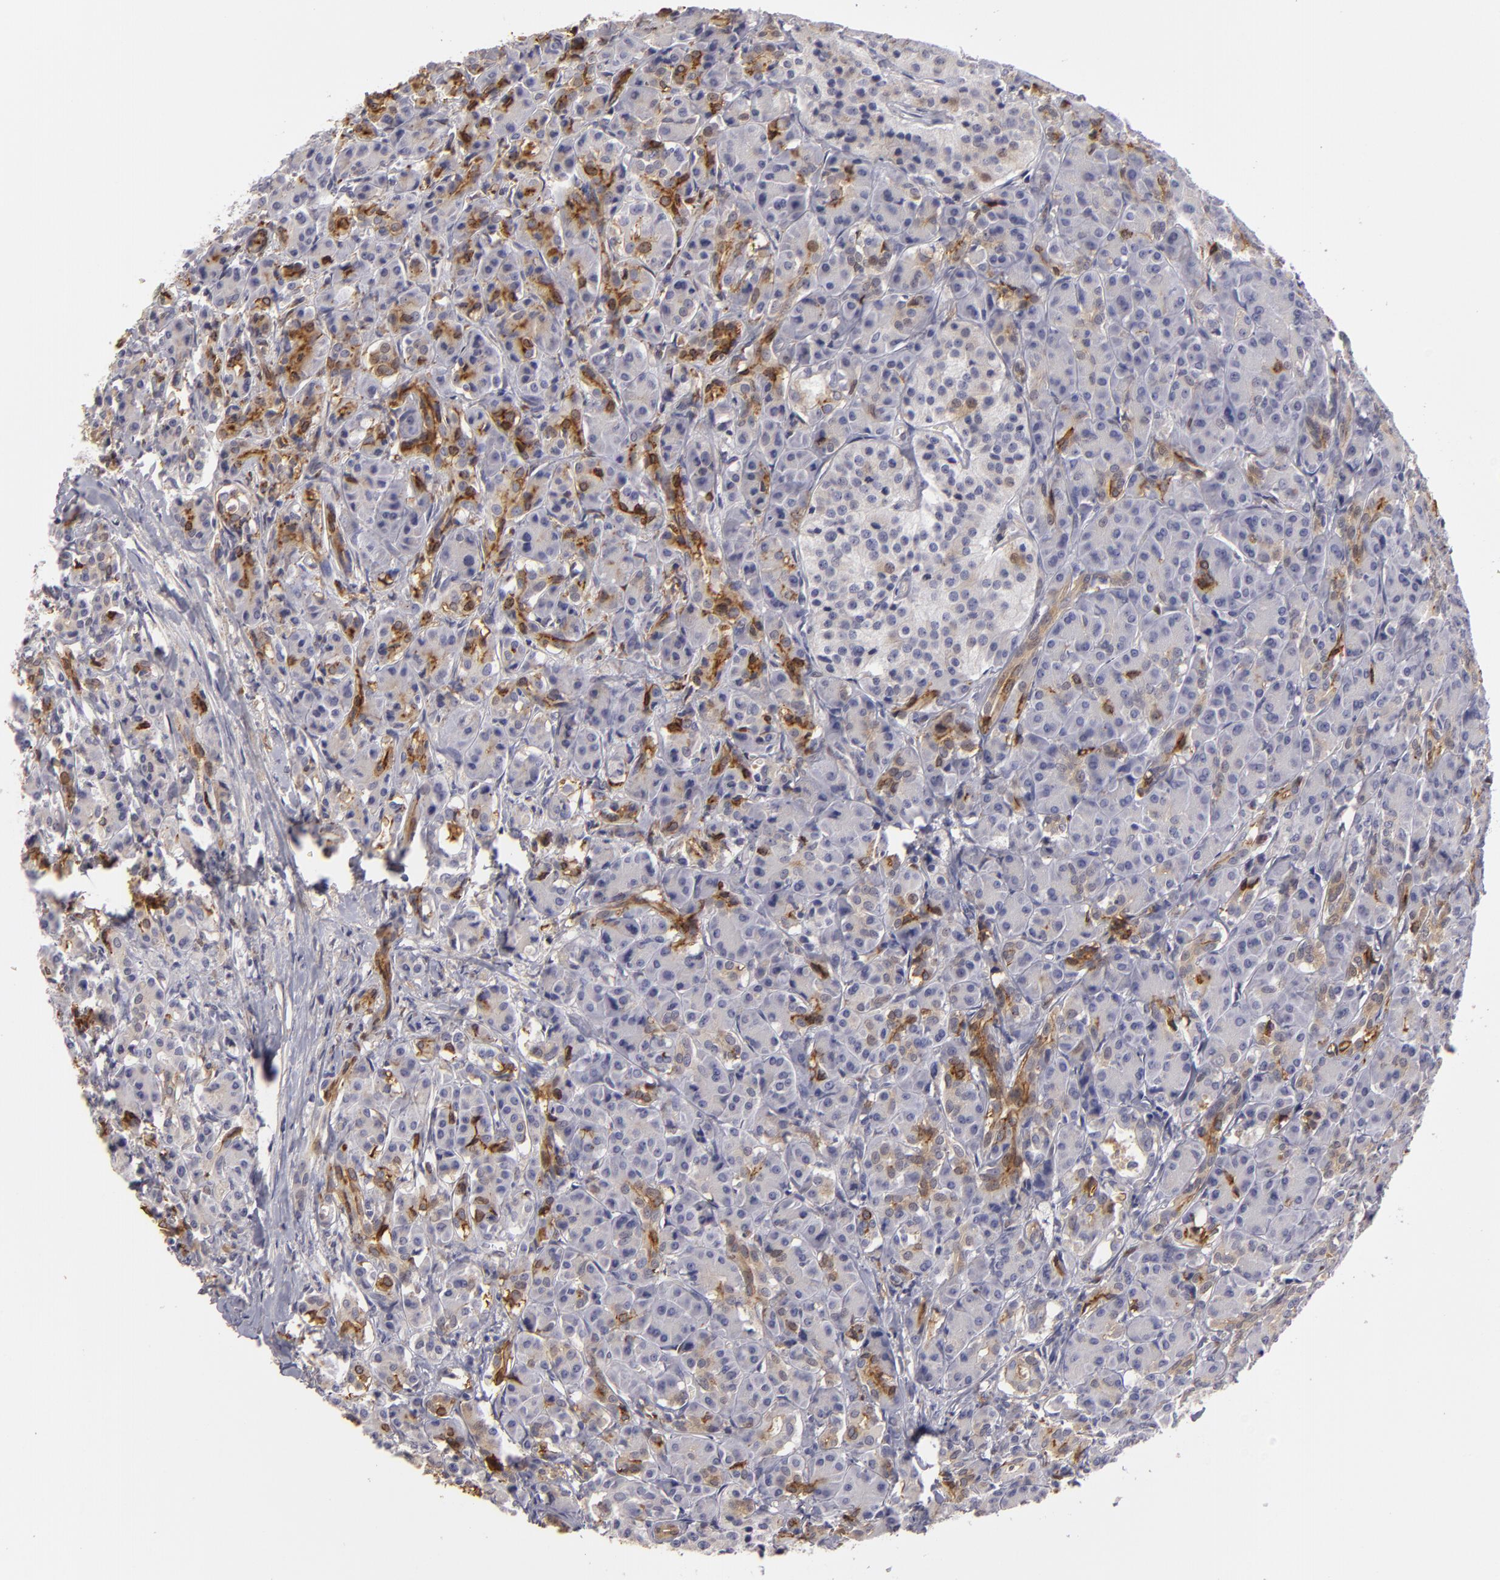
{"staining": {"intensity": "moderate", "quantity": "<25%", "location": "cytoplasmic/membranous"}, "tissue": "pancreas", "cell_type": "Exocrine glandular cells", "image_type": "normal", "snomed": [{"axis": "morphology", "description": "Normal tissue, NOS"}, {"axis": "topography", "description": "Lymph node"}, {"axis": "topography", "description": "Pancreas"}], "caption": "IHC image of benign pancreas: human pancreas stained using immunohistochemistry demonstrates low levels of moderate protein expression localized specifically in the cytoplasmic/membranous of exocrine glandular cells, appearing as a cytoplasmic/membranous brown color.", "gene": "EFS", "patient": {"sex": "male", "age": 59}}